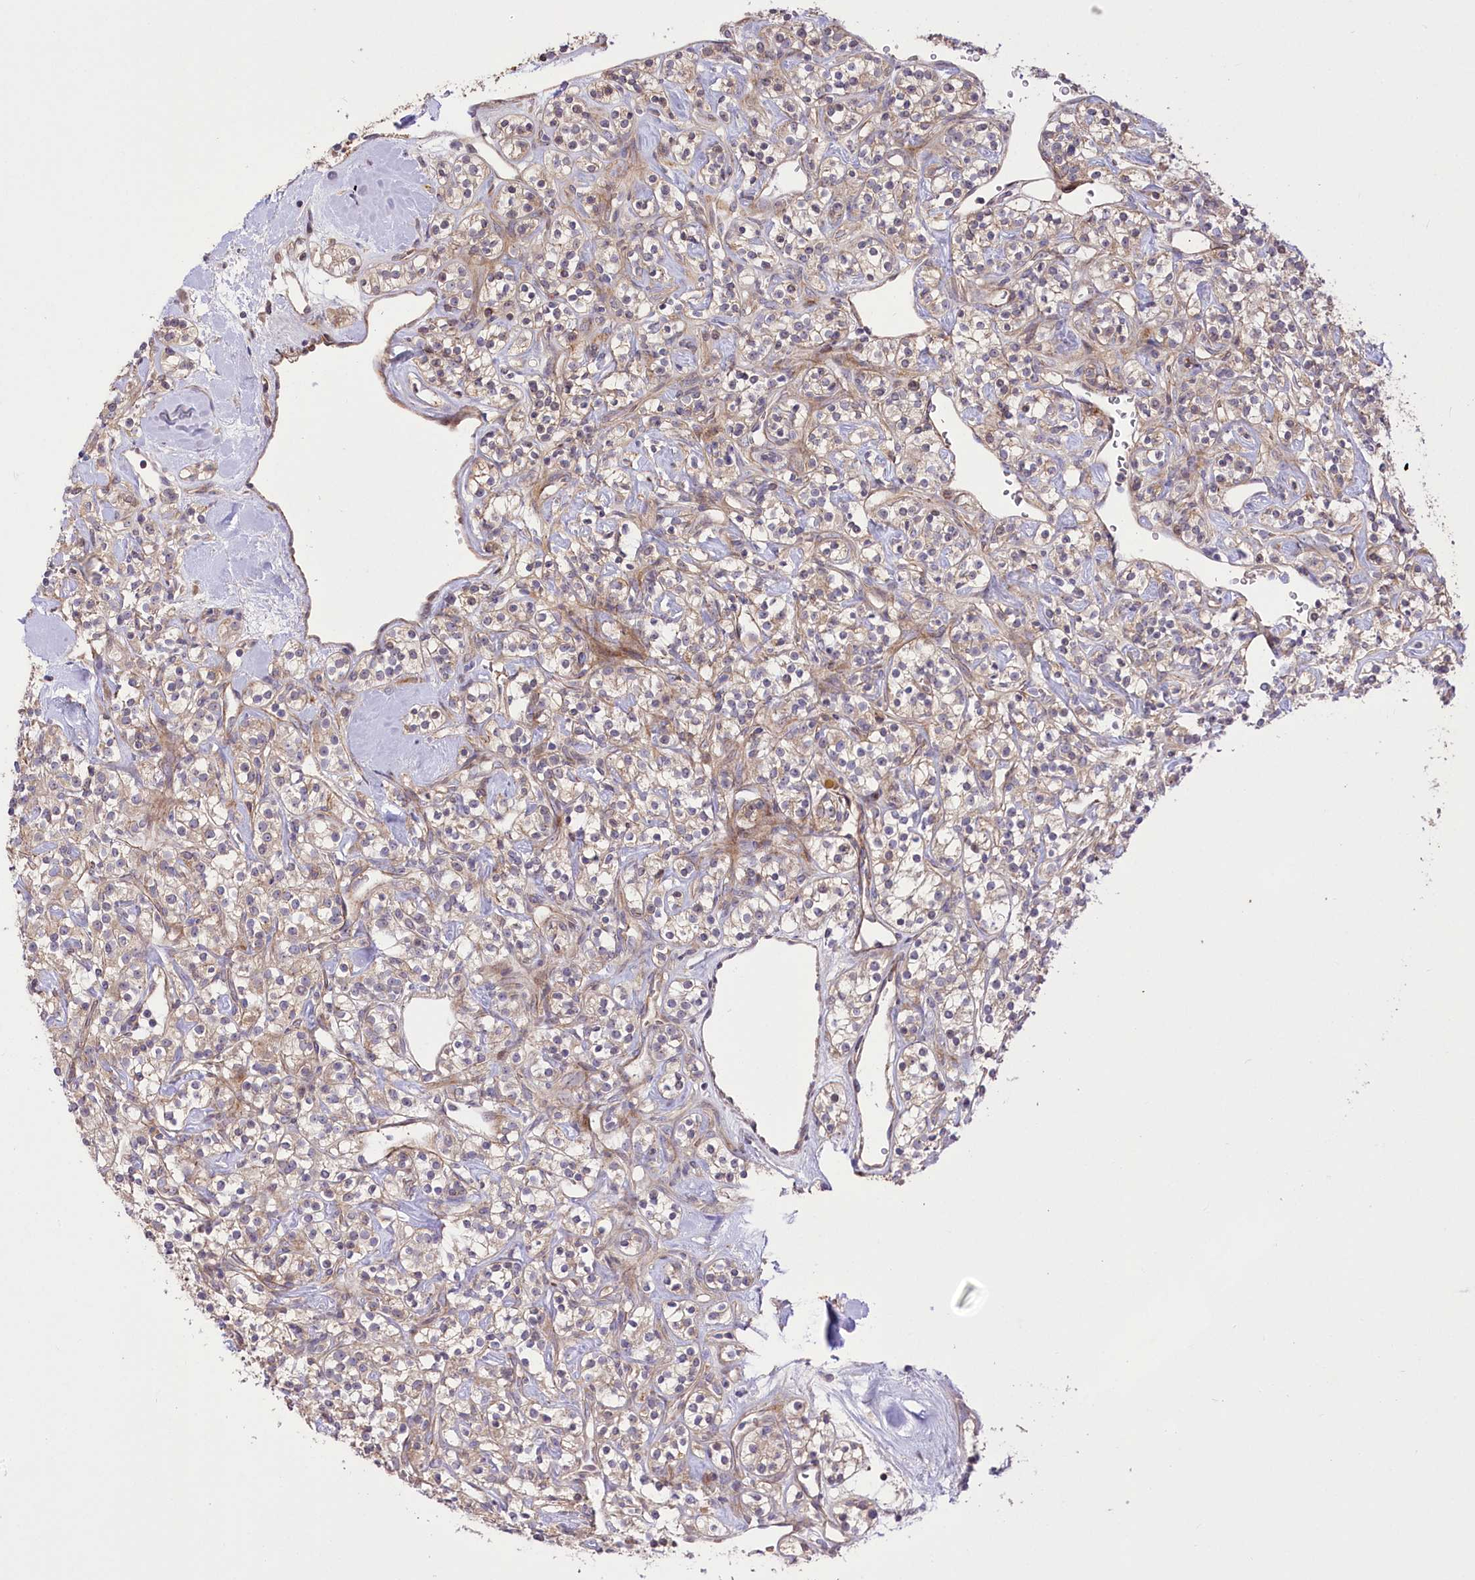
{"staining": {"intensity": "weak", "quantity": "<25%", "location": "cytoplasmic/membranous"}, "tissue": "renal cancer", "cell_type": "Tumor cells", "image_type": "cancer", "snomed": [{"axis": "morphology", "description": "Adenocarcinoma, NOS"}, {"axis": "topography", "description": "Kidney"}], "caption": "IHC photomicrograph of human renal cancer (adenocarcinoma) stained for a protein (brown), which reveals no staining in tumor cells. (DAB (3,3'-diaminobenzidine) IHC visualized using brightfield microscopy, high magnification).", "gene": "TRUB1", "patient": {"sex": "male", "age": 77}}